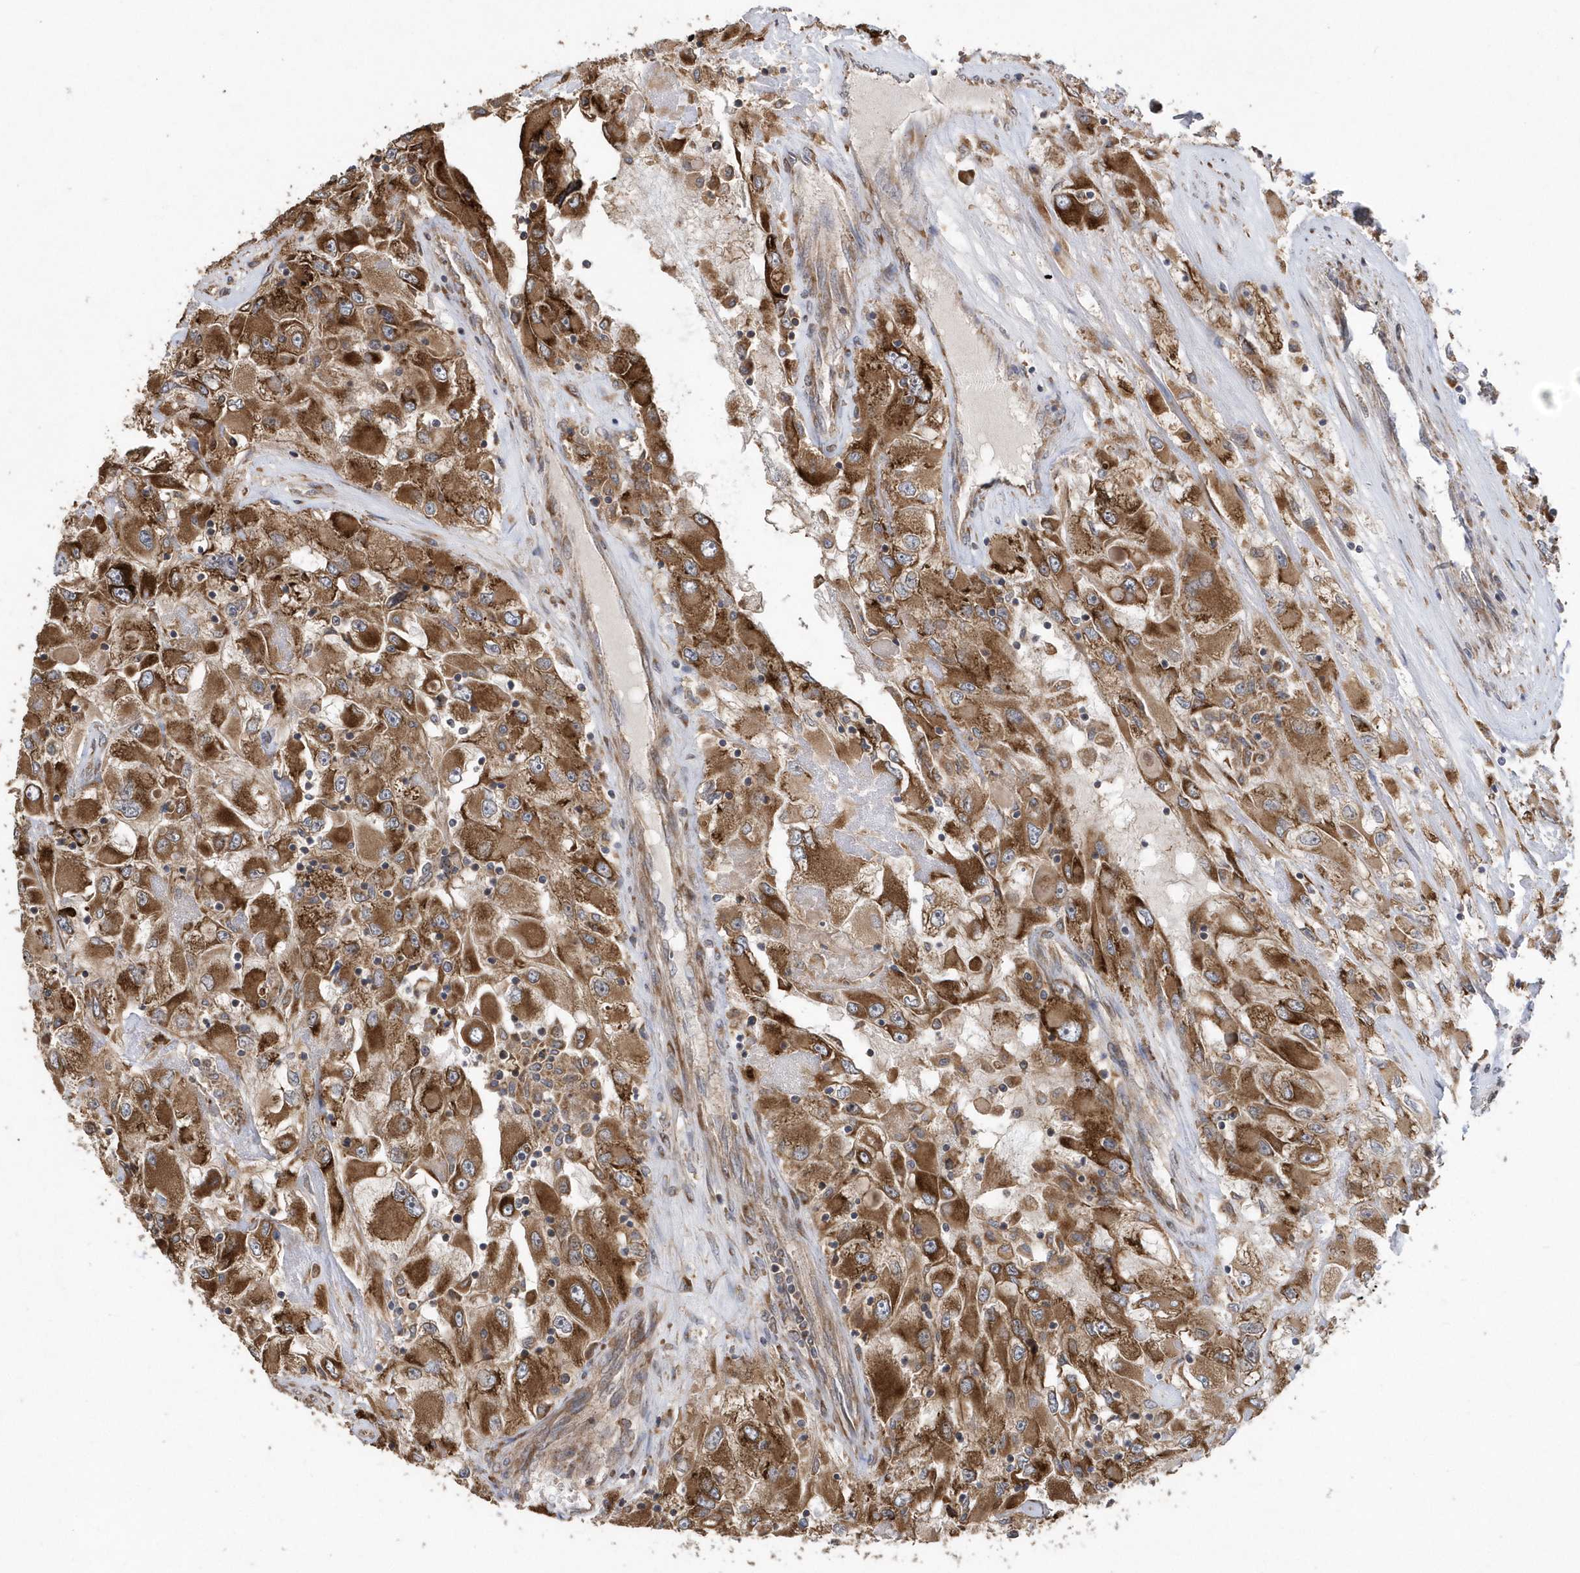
{"staining": {"intensity": "strong", "quantity": ">75%", "location": "cytoplasmic/membranous"}, "tissue": "renal cancer", "cell_type": "Tumor cells", "image_type": "cancer", "snomed": [{"axis": "morphology", "description": "Adenocarcinoma, NOS"}, {"axis": "topography", "description": "Kidney"}], "caption": "IHC micrograph of human renal cancer stained for a protein (brown), which demonstrates high levels of strong cytoplasmic/membranous expression in about >75% of tumor cells.", "gene": "WASHC5", "patient": {"sex": "female", "age": 52}}